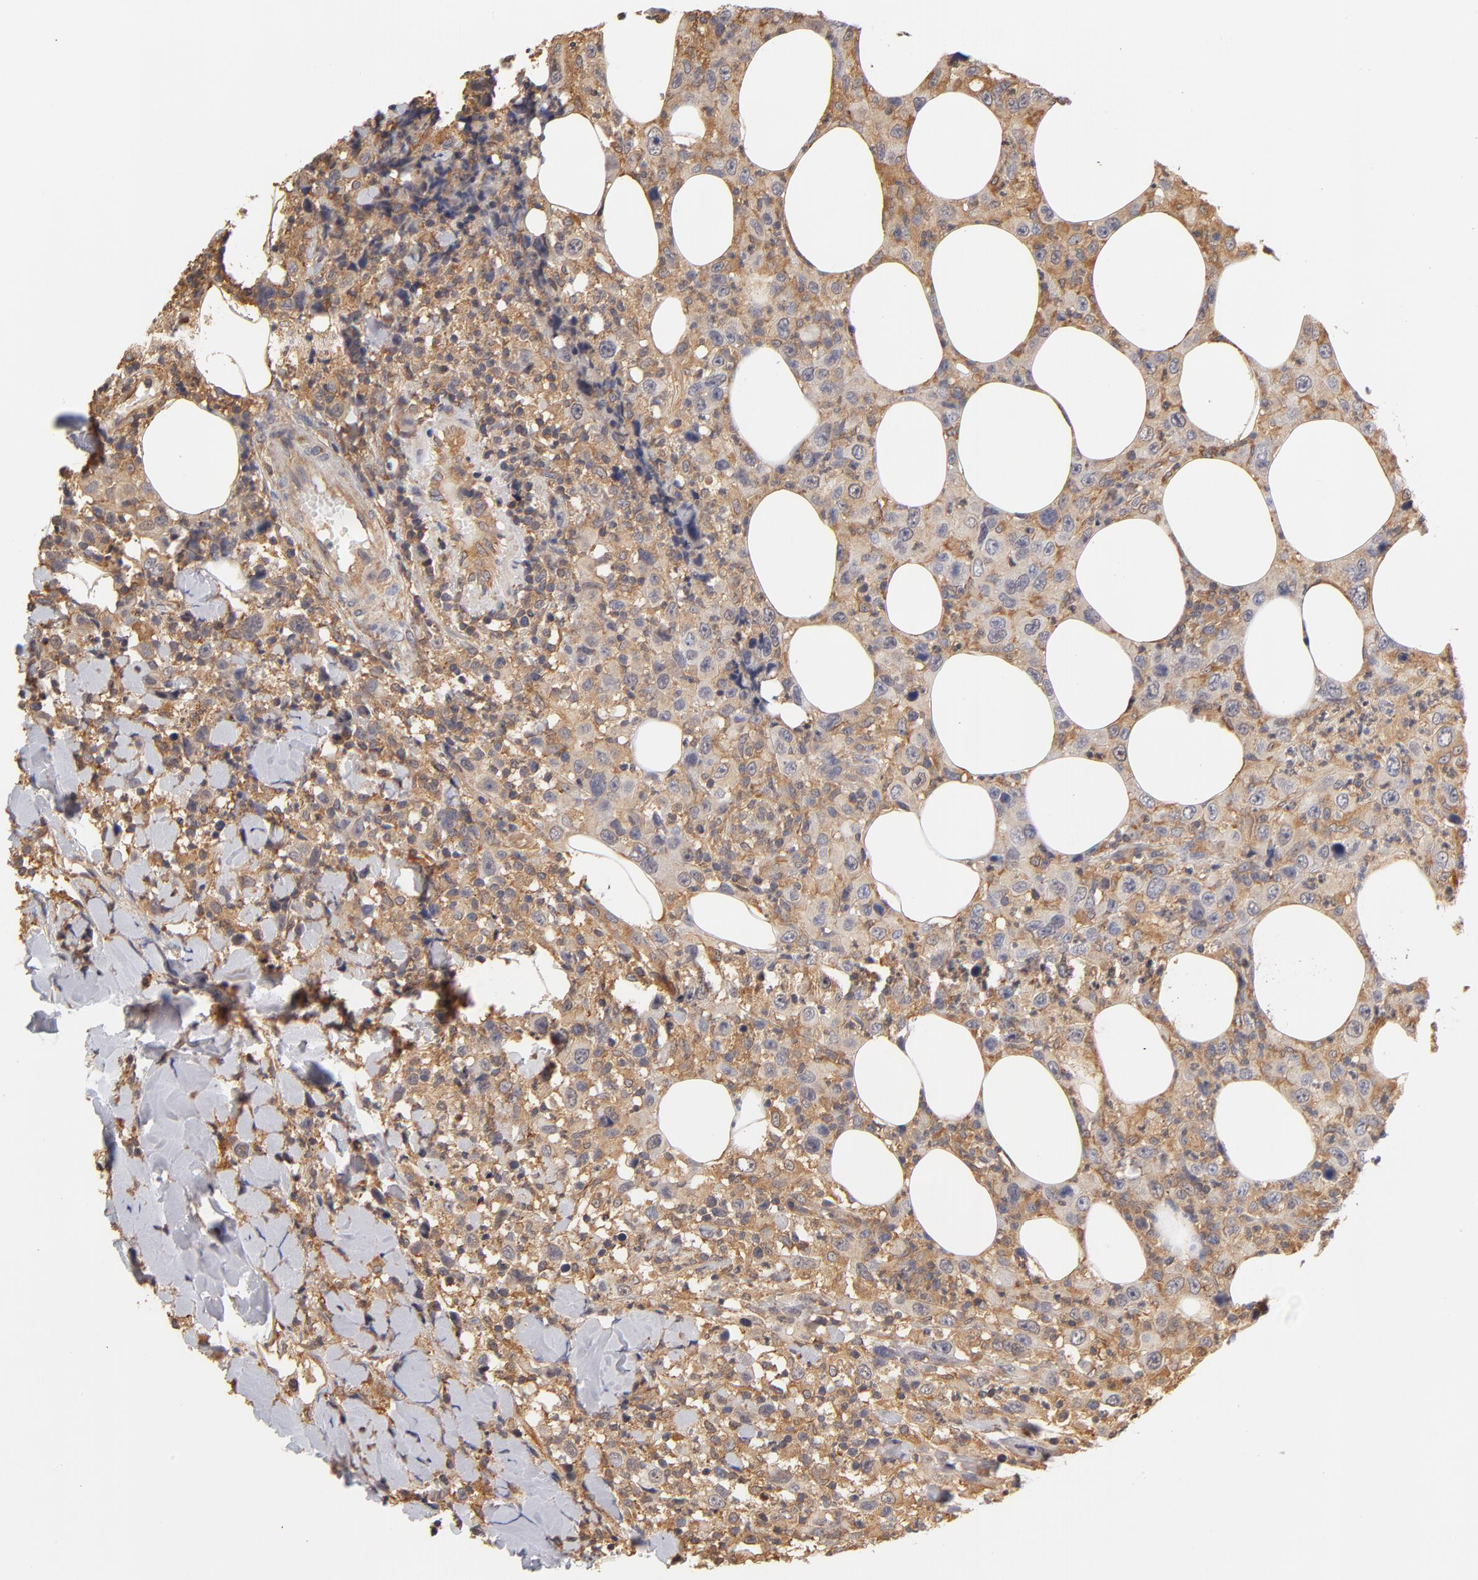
{"staining": {"intensity": "moderate", "quantity": ">75%", "location": "cytoplasmic/membranous"}, "tissue": "thyroid cancer", "cell_type": "Tumor cells", "image_type": "cancer", "snomed": [{"axis": "morphology", "description": "Carcinoma, NOS"}, {"axis": "topography", "description": "Thyroid gland"}], "caption": "There is medium levels of moderate cytoplasmic/membranous expression in tumor cells of carcinoma (thyroid), as demonstrated by immunohistochemical staining (brown color).", "gene": "FCMR", "patient": {"sex": "female", "age": 77}}